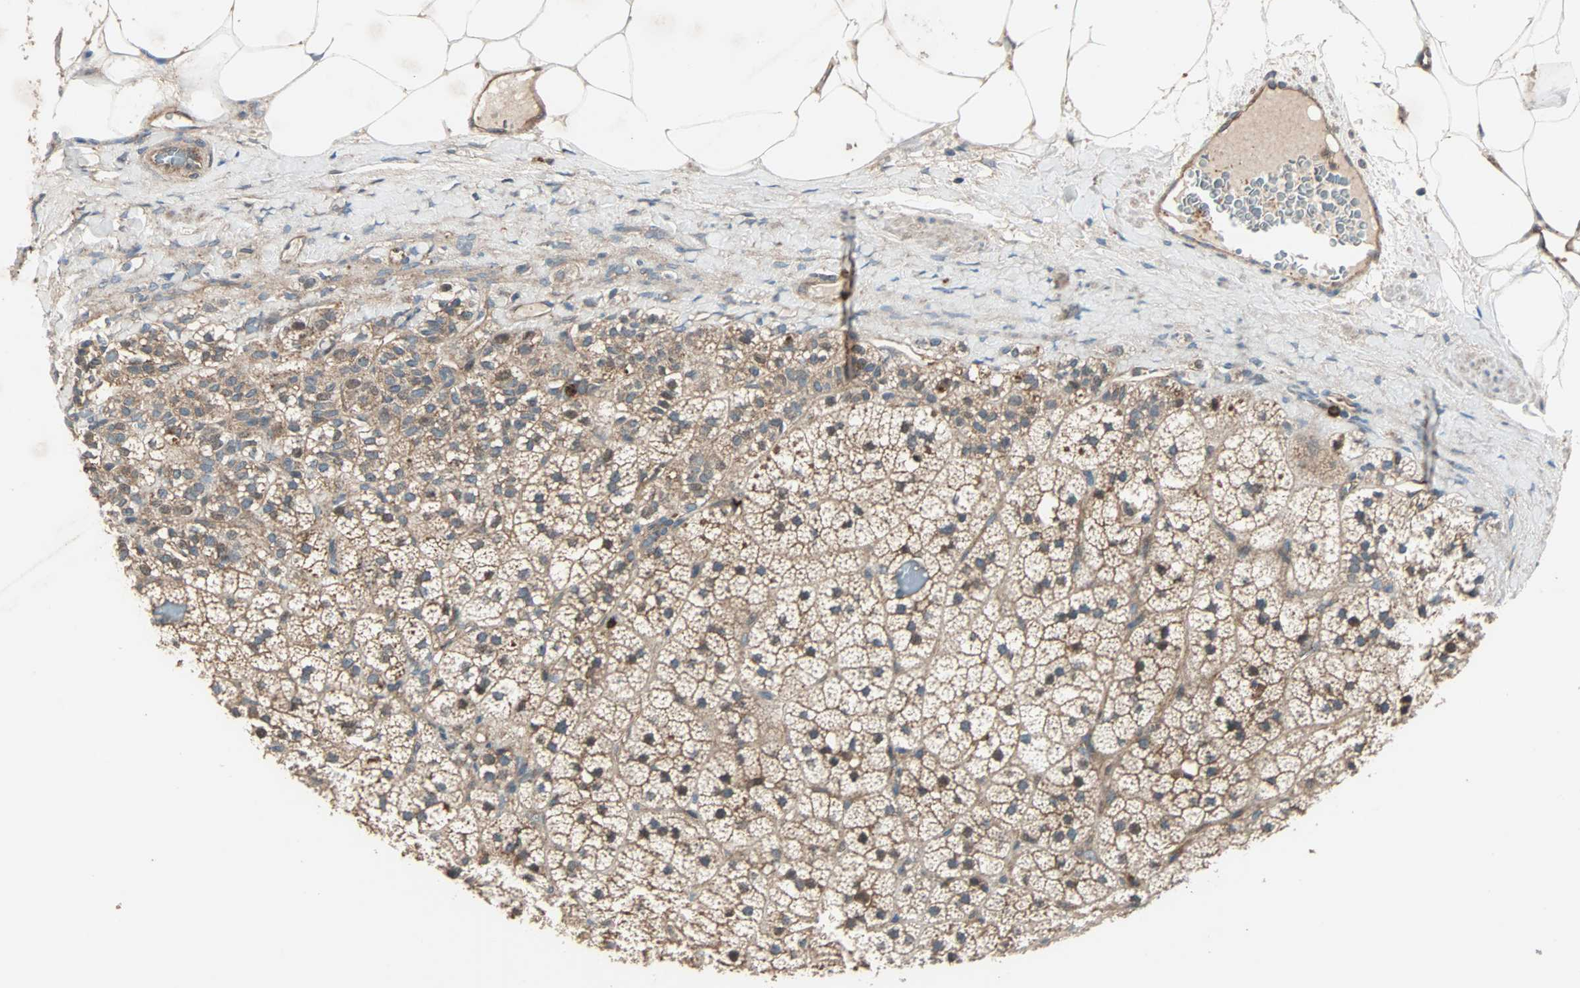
{"staining": {"intensity": "moderate", "quantity": "25%-75%", "location": "cytoplasmic/membranous"}, "tissue": "adrenal gland", "cell_type": "Glandular cells", "image_type": "normal", "snomed": [{"axis": "morphology", "description": "Normal tissue, NOS"}, {"axis": "topography", "description": "Adrenal gland"}], "caption": "Protein analysis of benign adrenal gland displays moderate cytoplasmic/membranous staining in approximately 25%-75% of glandular cells. The protein is stained brown, and the nuclei are stained in blue (DAB (3,3'-diaminobenzidine) IHC with brightfield microscopy, high magnification).", "gene": "GCK", "patient": {"sex": "male", "age": 35}}